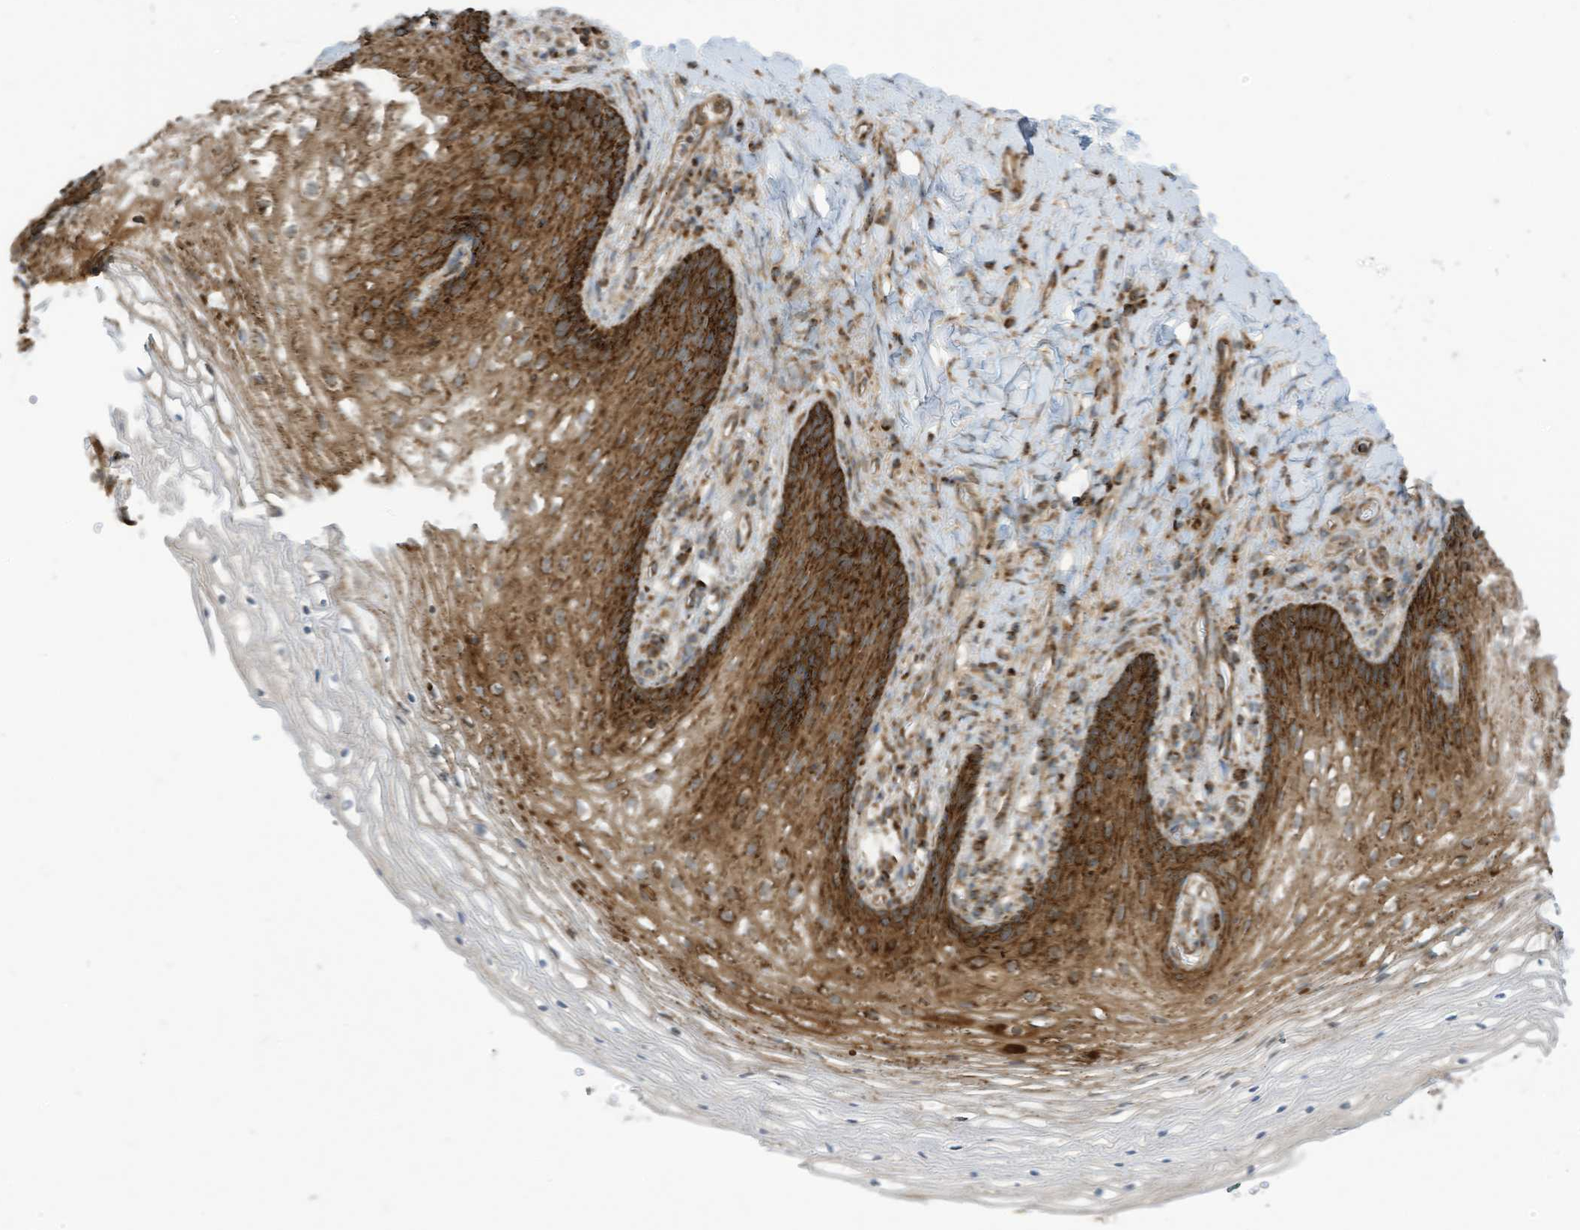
{"staining": {"intensity": "strong", "quantity": ">75%", "location": "cytoplasmic/membranous"}, "tissue": "vagina", "cell_type": "Squamous epithelial cells", "image_type": "normal", "snomed": [{"axis": "morphology", "description": "Normal tissue, NOS"}, {"axis": "topography", "description": "Vagina"}], "caption": "The histopathology image displays a brown stain indicating the presence of a protein in the cytoplasmic/membranous of squamous epithelial cells in vagina.", "gene": "COX10", "patient": {"sex": "female", "age": 60}}